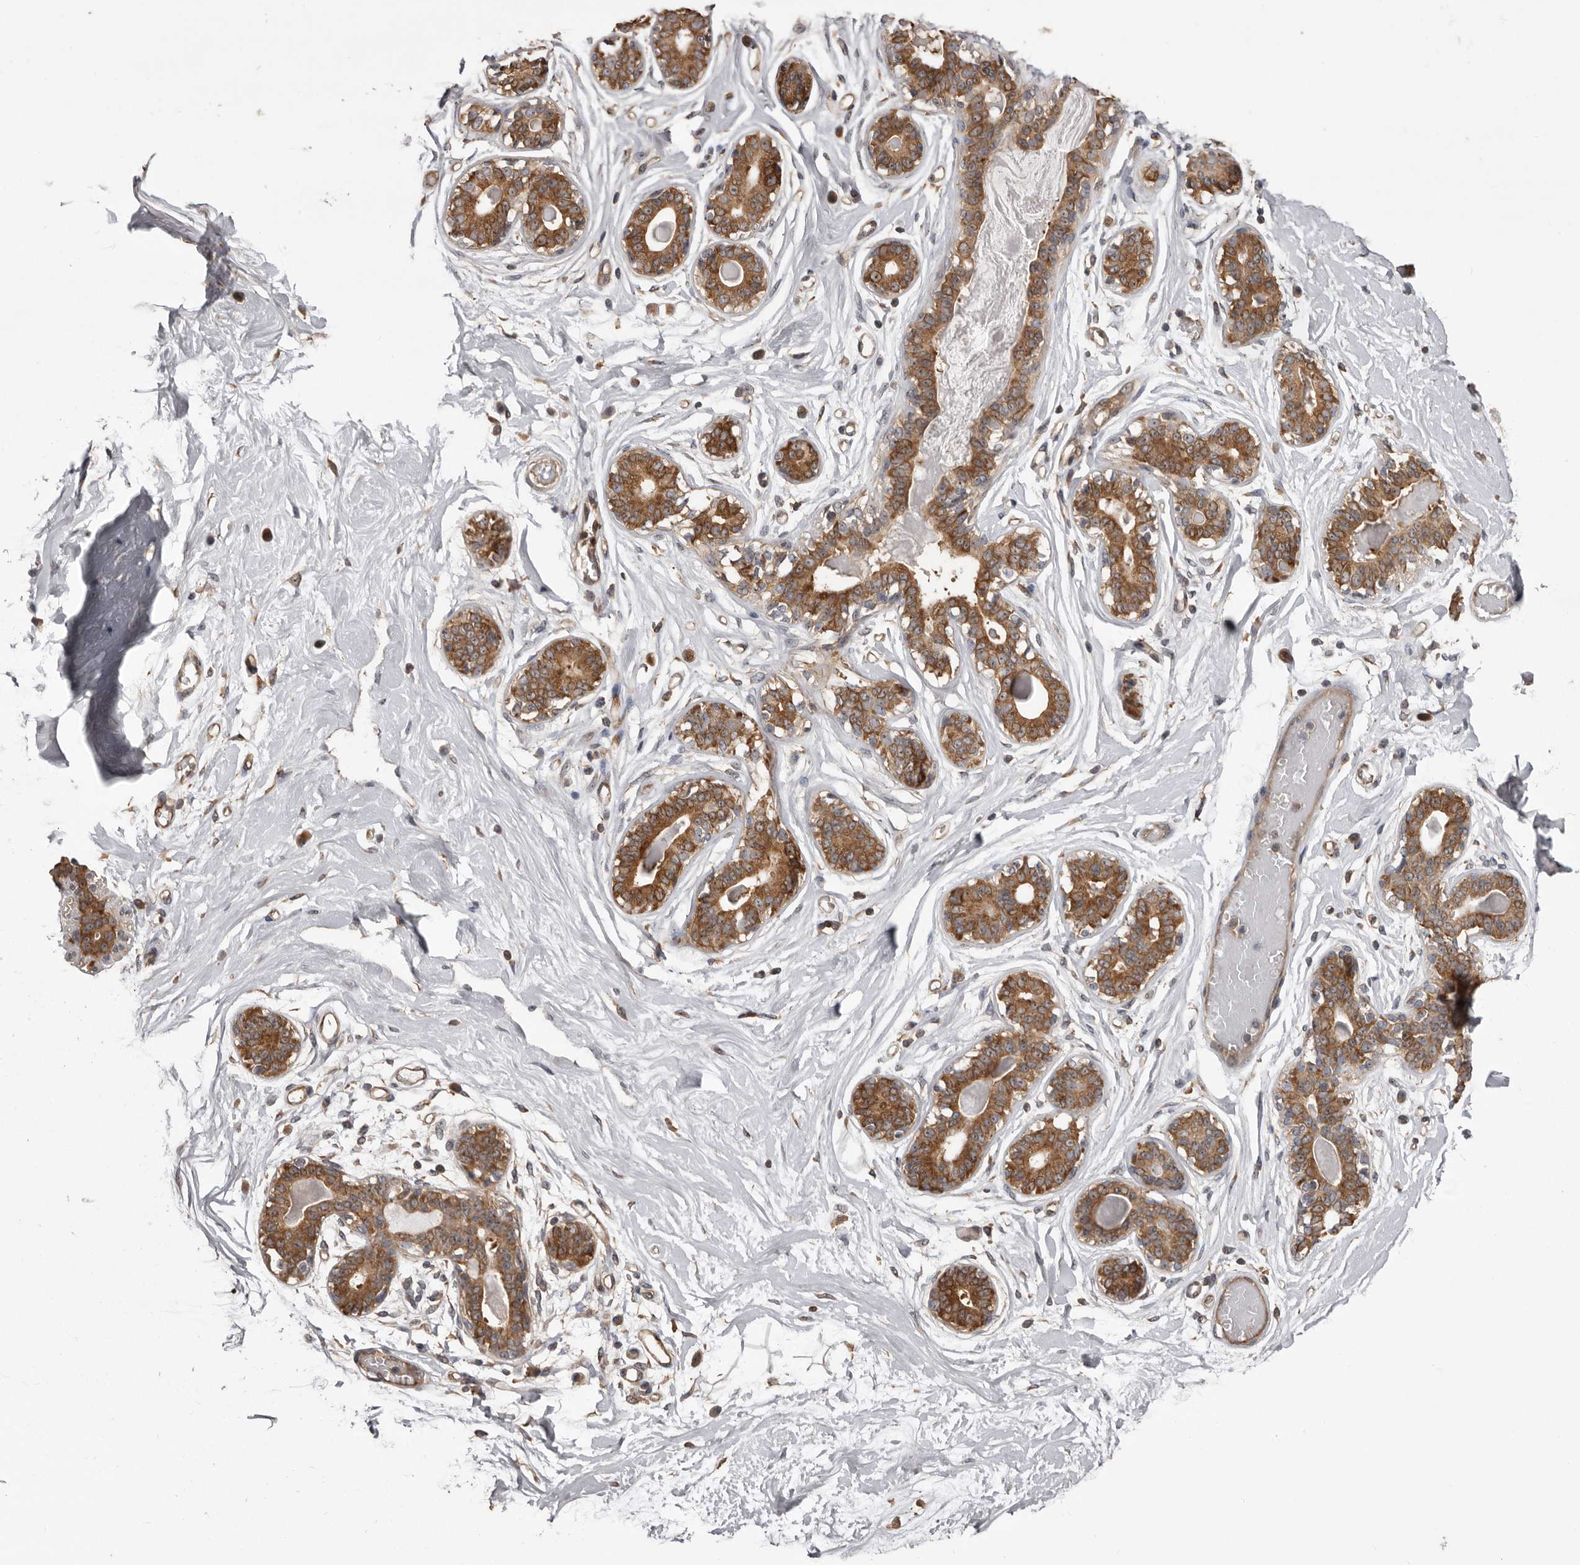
{"staining": {"intensity": "moderate", "quantity": "<25%", "location": "cytoplasmic/membranous"}, "tissue": "breast", "cell_type": "Adipocytes", "image_type": "normal", "snomed": [{"axis": "morphology", "description": "Normal tissue, NOS"}, {"axis": "topography", "description": "Breast"}], "caption": "Benign breast reveals moderate cytoplasmic/membranous positivity in approximately <25% of adipocytes, visualized by immunohistochemistry. (brown staining indicates protein expression, while blue staining denotes nuclei).", "gene": "DARS1", "patient": {"sex": "female", "age": 45}}